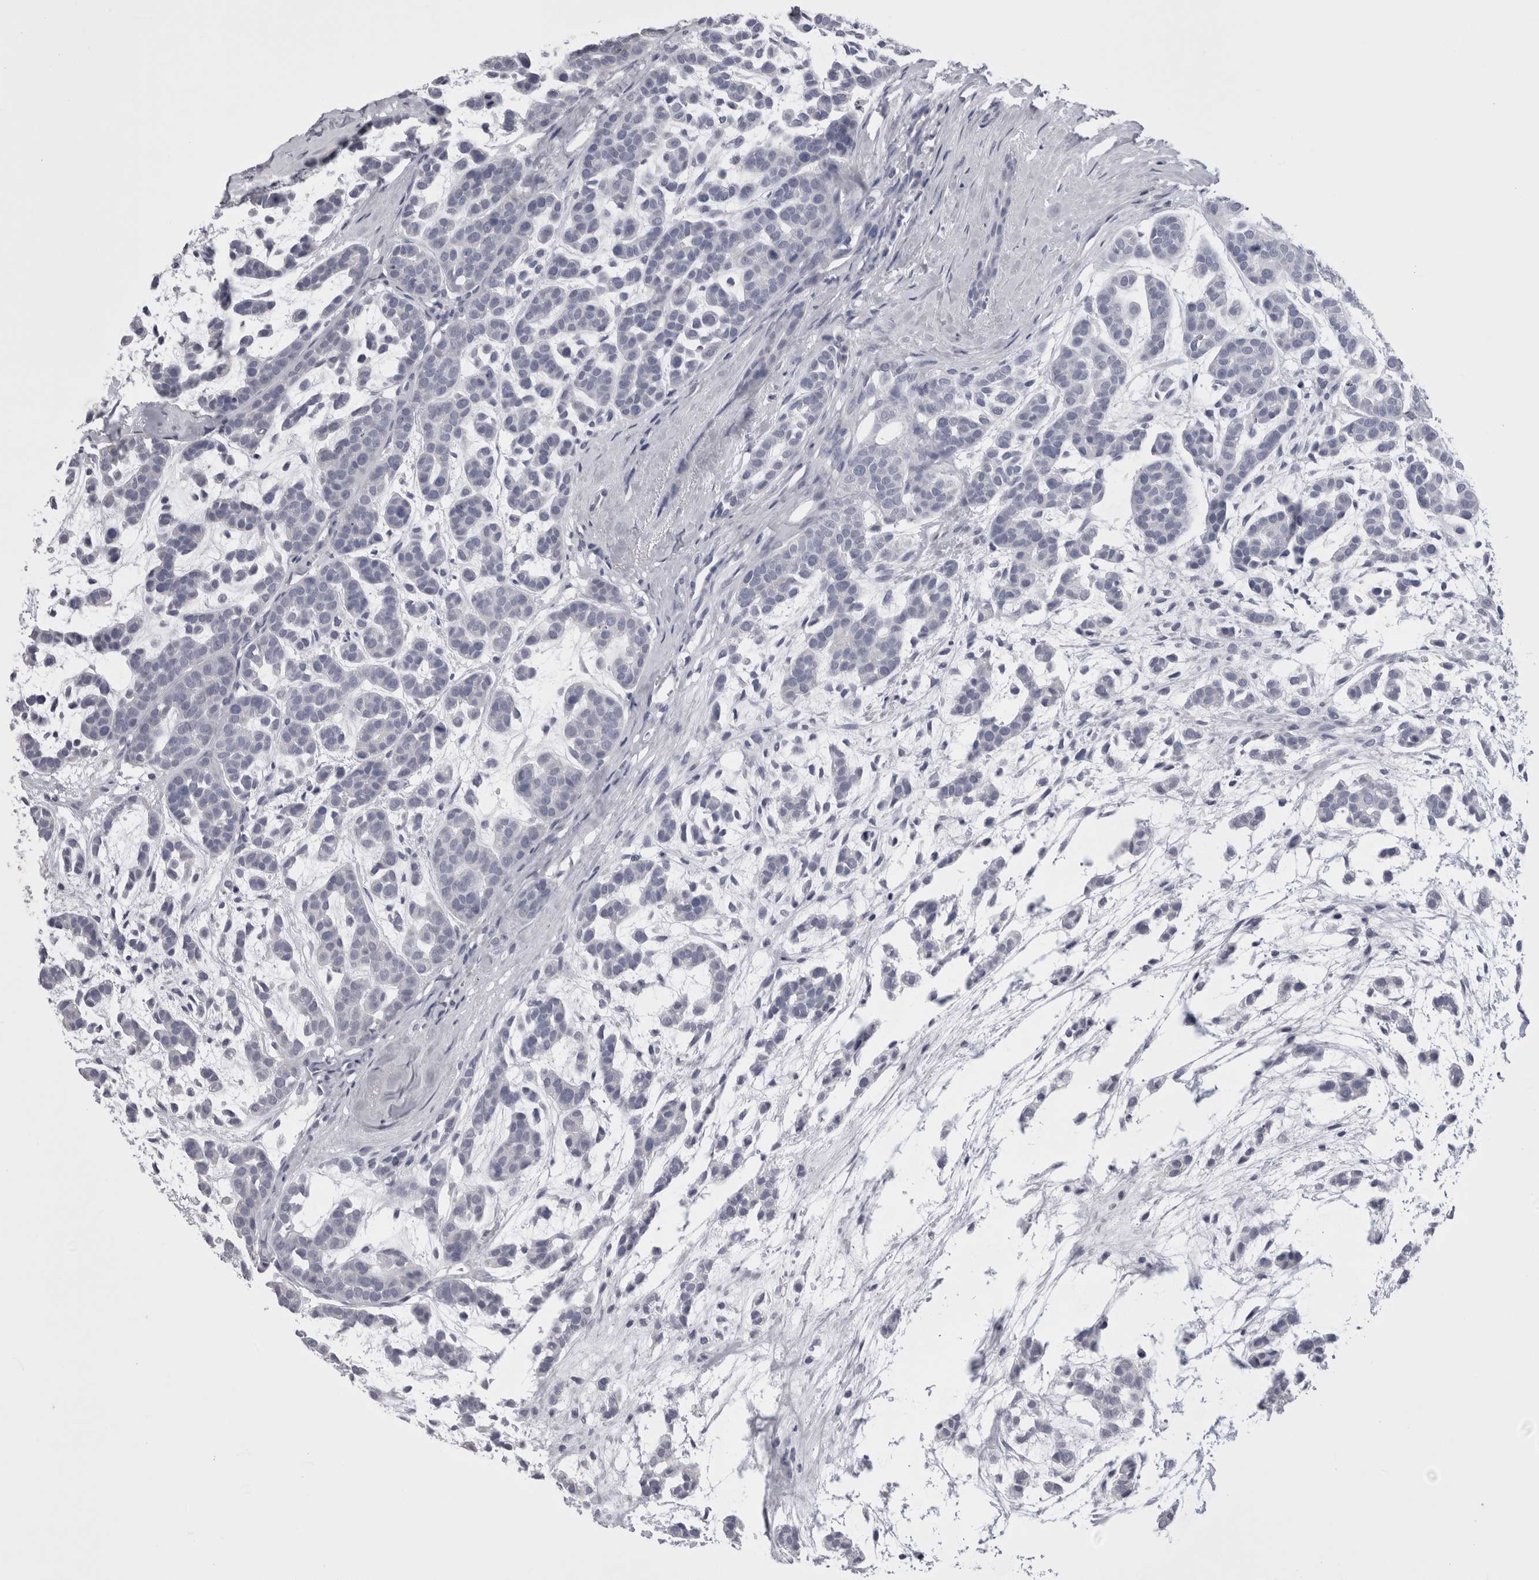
{"staining": {"intensity": "negative", "quantity": "none", "location": "none"}, "tissue": "head and neck cancer", "cell_type": "Tumor cells", "image_type": "cancer", "snomed": [{"axis": "morphology", "description": "Adenocarcinoma, NOS"}, {"axis": "morphology", "description": "Adenoma, NOS"}, {"axis": "topography", "description": "Head-Neck"}], "caption": "IHC histopathology image of neoplastic tissue: human adenocarcinoma (head and neck) stained with DAB reveals no significant protein positivity in tumor cells.", "gene": "CDHR5", "patient": {"sex": "female", "age": 55}}